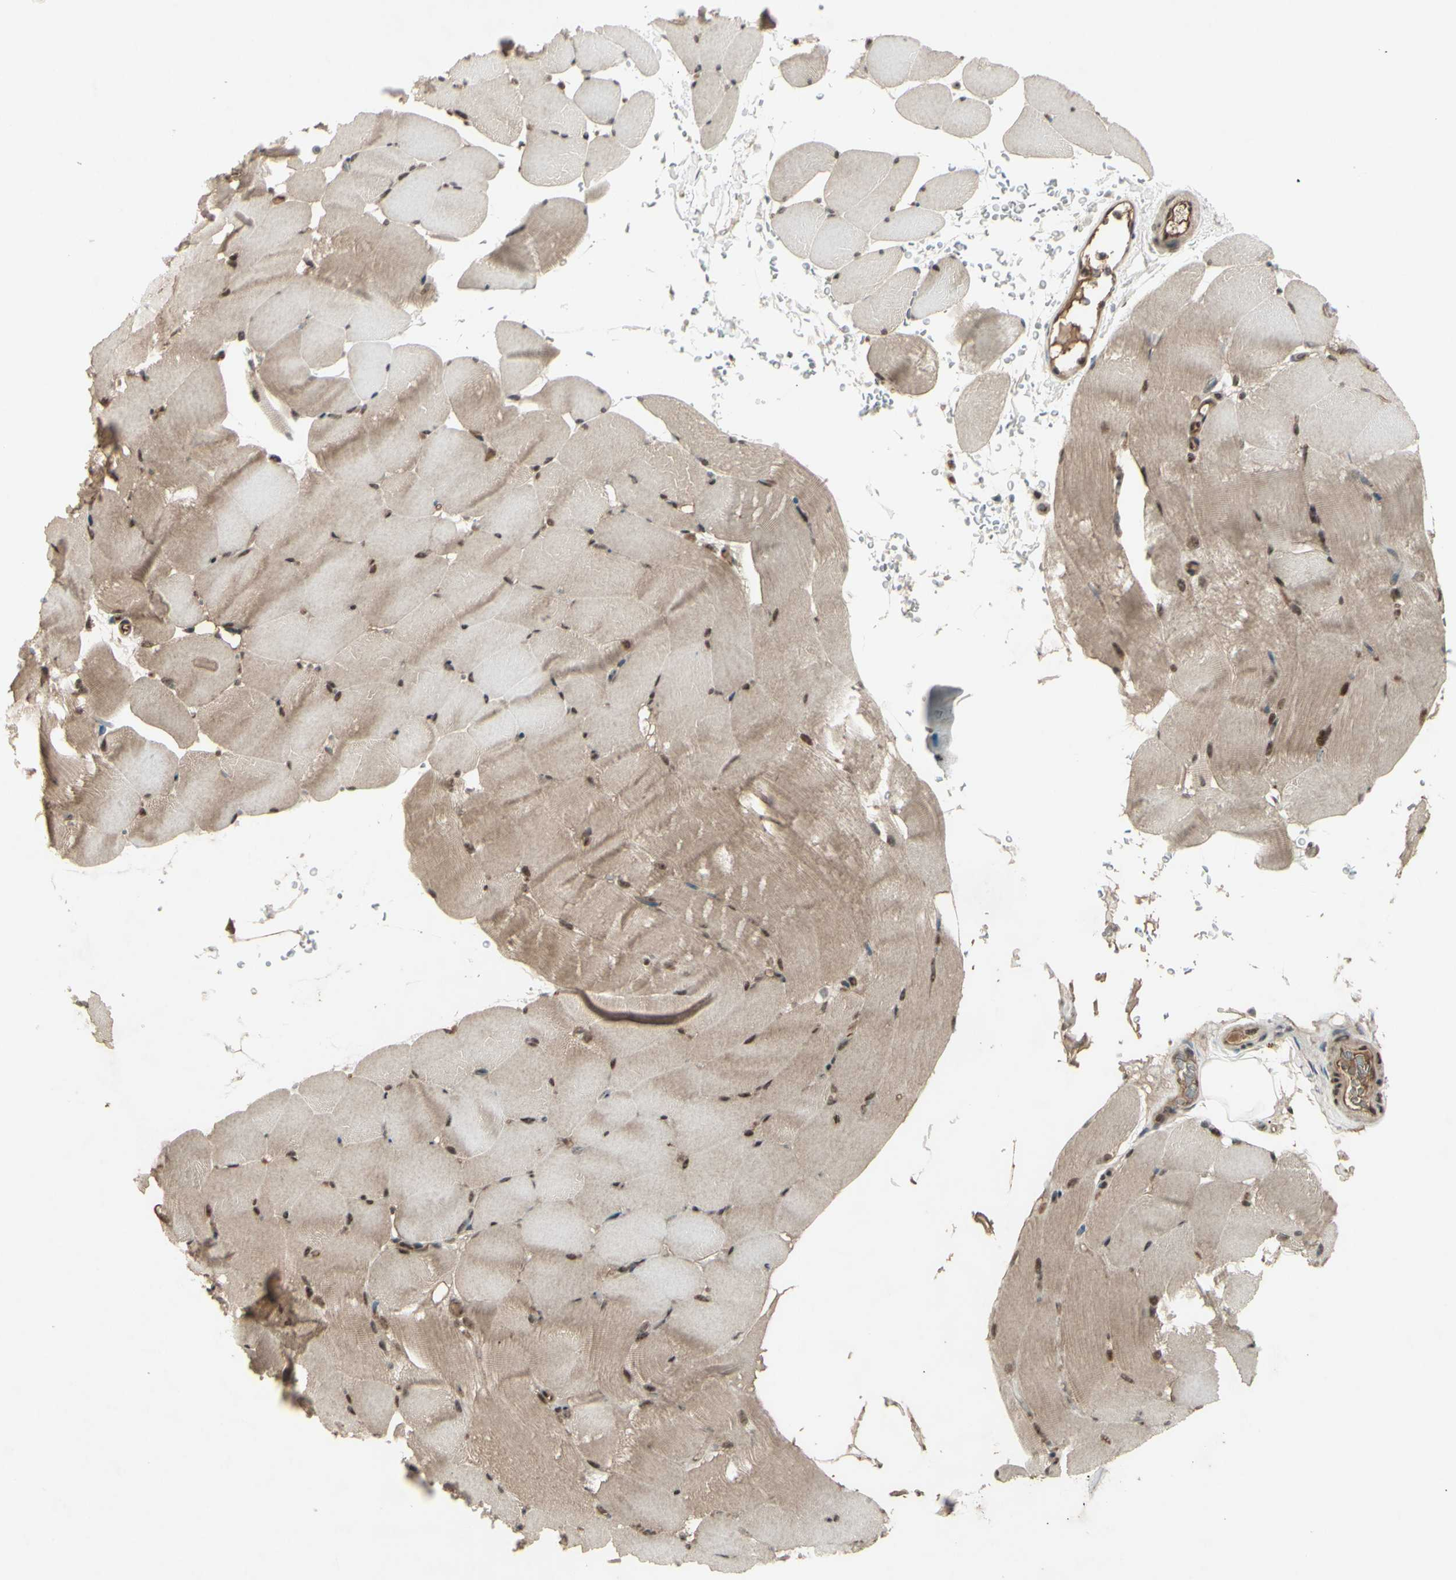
{"staining": {"intensity": "moderate", "quantity": ">75%", "location": "cytoplasmic/membranous,nuclear"}, "tissue": "skeletal muscle", "cell_type": "Myocytes", "image_type": "normal", "snomed": [{"axis": "morphology", "description": "Normal tissue, NOS"}, {"axis": "topography", "description": "Skeletal muscle"}, {"axis": "topography", "description": "Parathyroid gland"}], "caption": "High-power microscopy captured an IHC histopathology image of normal skeletal muscle, revealing moderate cytoplasmic/membranous,nuclear positivity in about >75% of myocytes. The staining was performed using DAB to visualize the protein expression in brown, while the nuclei were stained in blue with hematoxylin (Magnification: 20x).", "gene": "SNW1", "patient": {"sex": "female", "age": 37}}